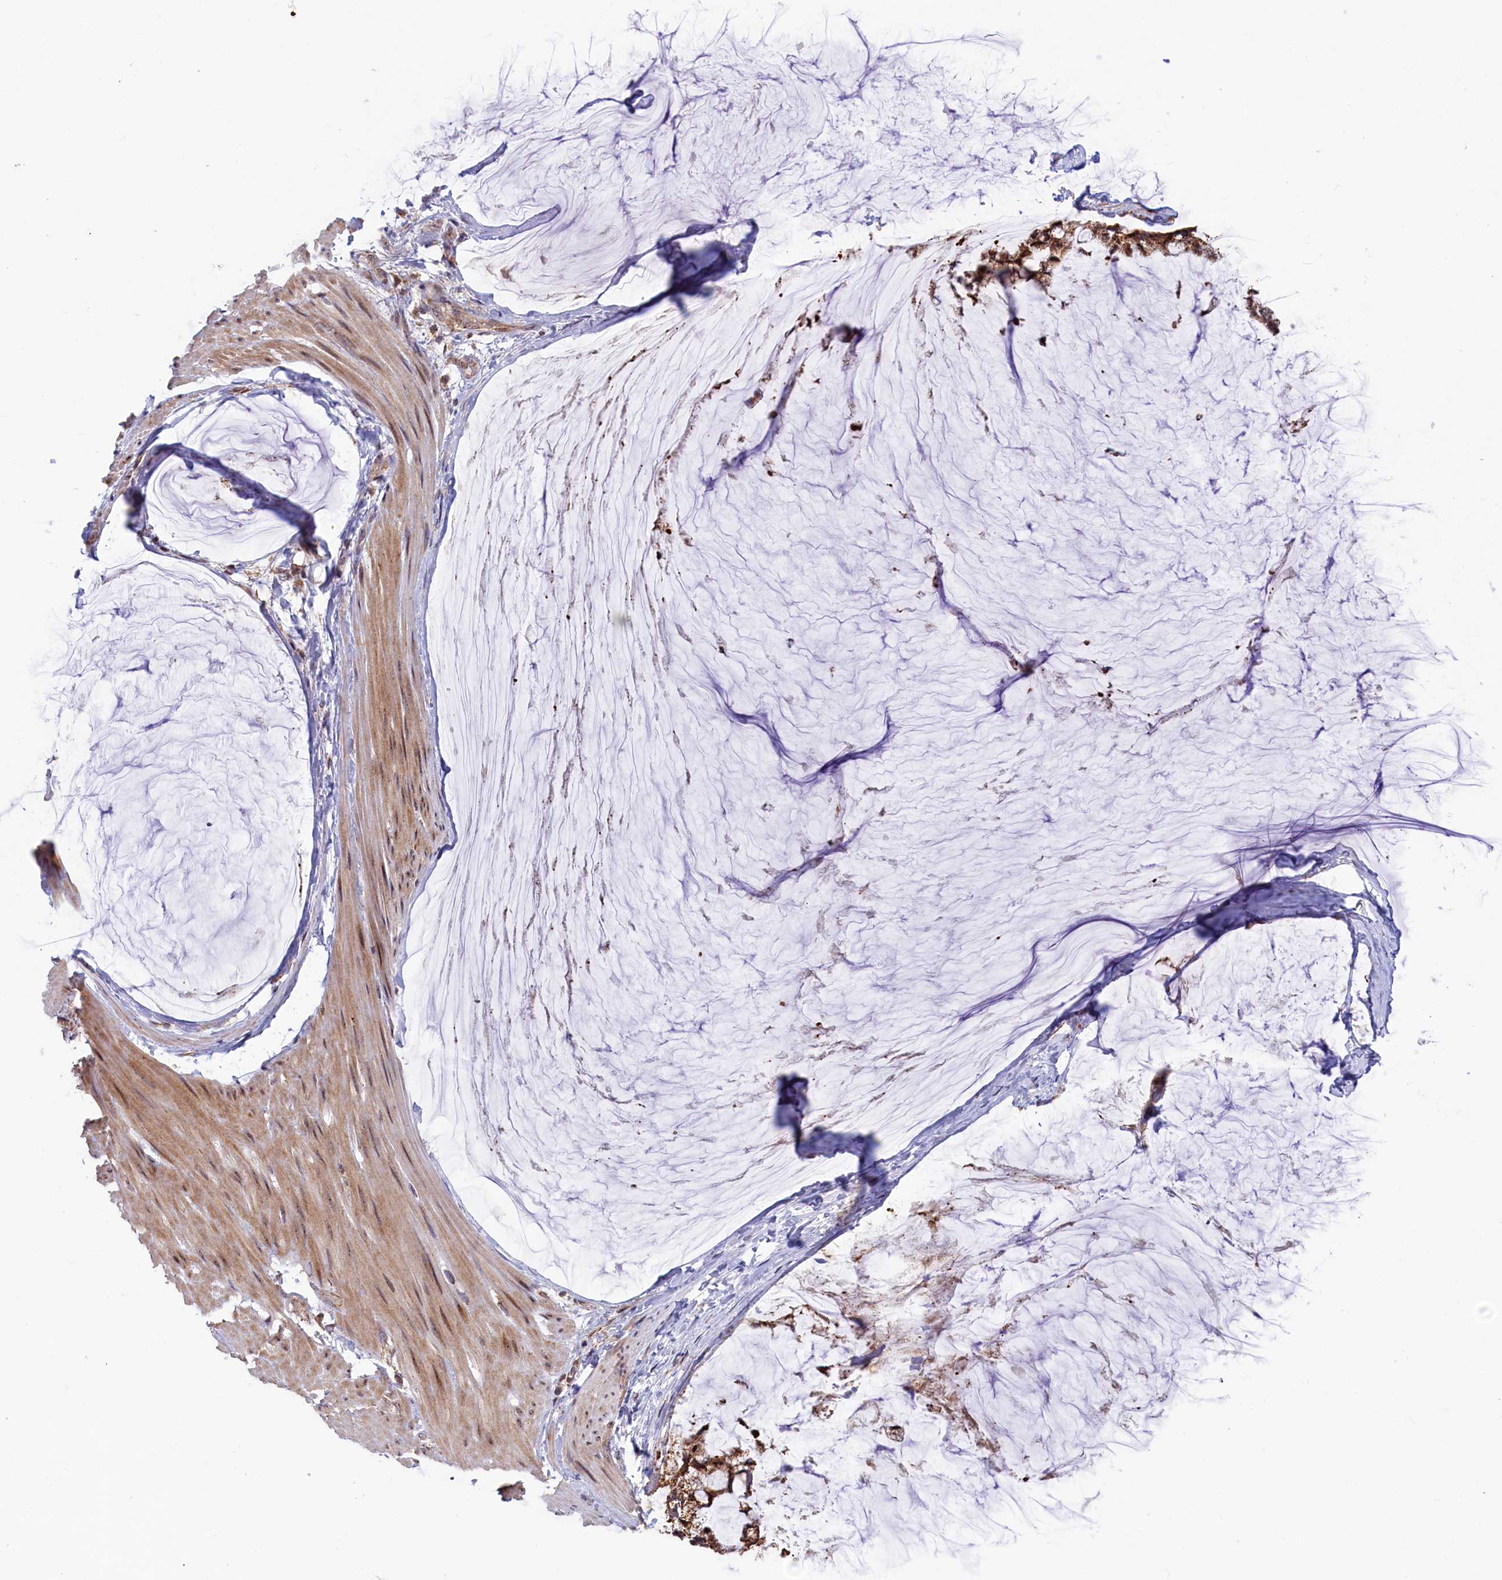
{"staining": {"intensity": "strong", "quantity": ">75%", "location": "cytoplasmic/membranous"}, "tissue": "ovarian cancer", "cell_type": "Tumor cells", "image_type": "cancer", "snomed": [{"axis": "morphology", "description": "Cystadenocarcinoma, mucinous, NOS"}, {"axis": "topography", "description": "Ovary"}], "caption": "Protein staining exhibits strong cytoplasmic/membranous expression in about >75% of tumor cells in ovarian cancer (mucinous cystadenocarcinoma). The staining was performed using DAB, with brown indicating positive protein expression. Nuclei are stained blue with hematoxylin.", "gene": "DUS3L", "patient": {"sex": "female", "age": 39}}